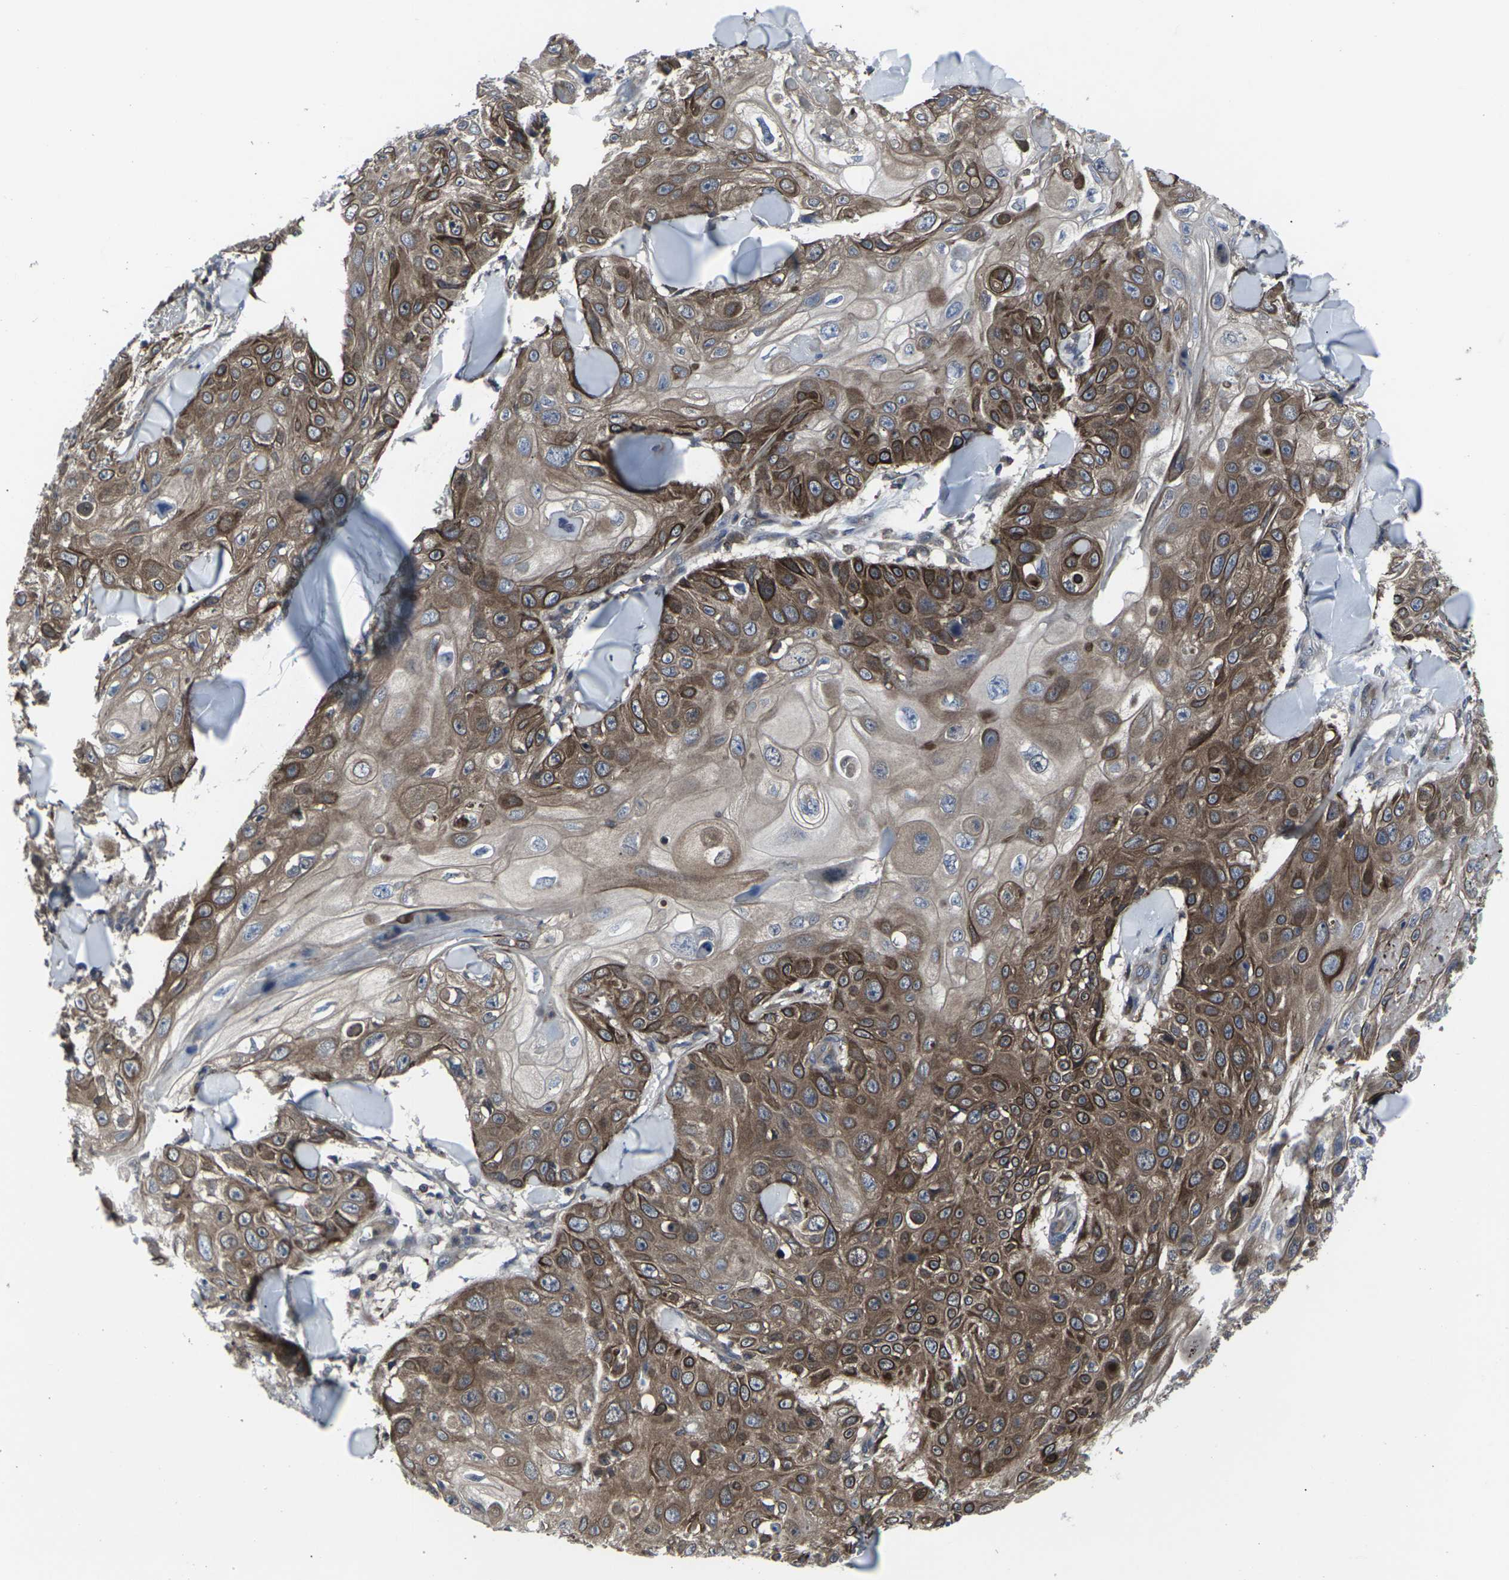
{"staining": {"intensity": "strong", "quantity": ">75%", "location": "cytoplasmic/membranous"}, "tissue": "skin cancer", "cell_type": "Tumor cells", "image_type": "cancer", "snomed": [{"axis": "morphology", "description": "Squamous cell carcinoma, NOS"}, {"axis": "topography", "description": "Skin"}], "caption": "High-power microscopy captured an immunohistochemistry (IHC) photomicrograph of skin cancer, revealing strong cytoplasmic/membranous expression in about >75% of tumor cells.", "gene": "HPRT1", "patient": {"sex": "male", "age": 86}}